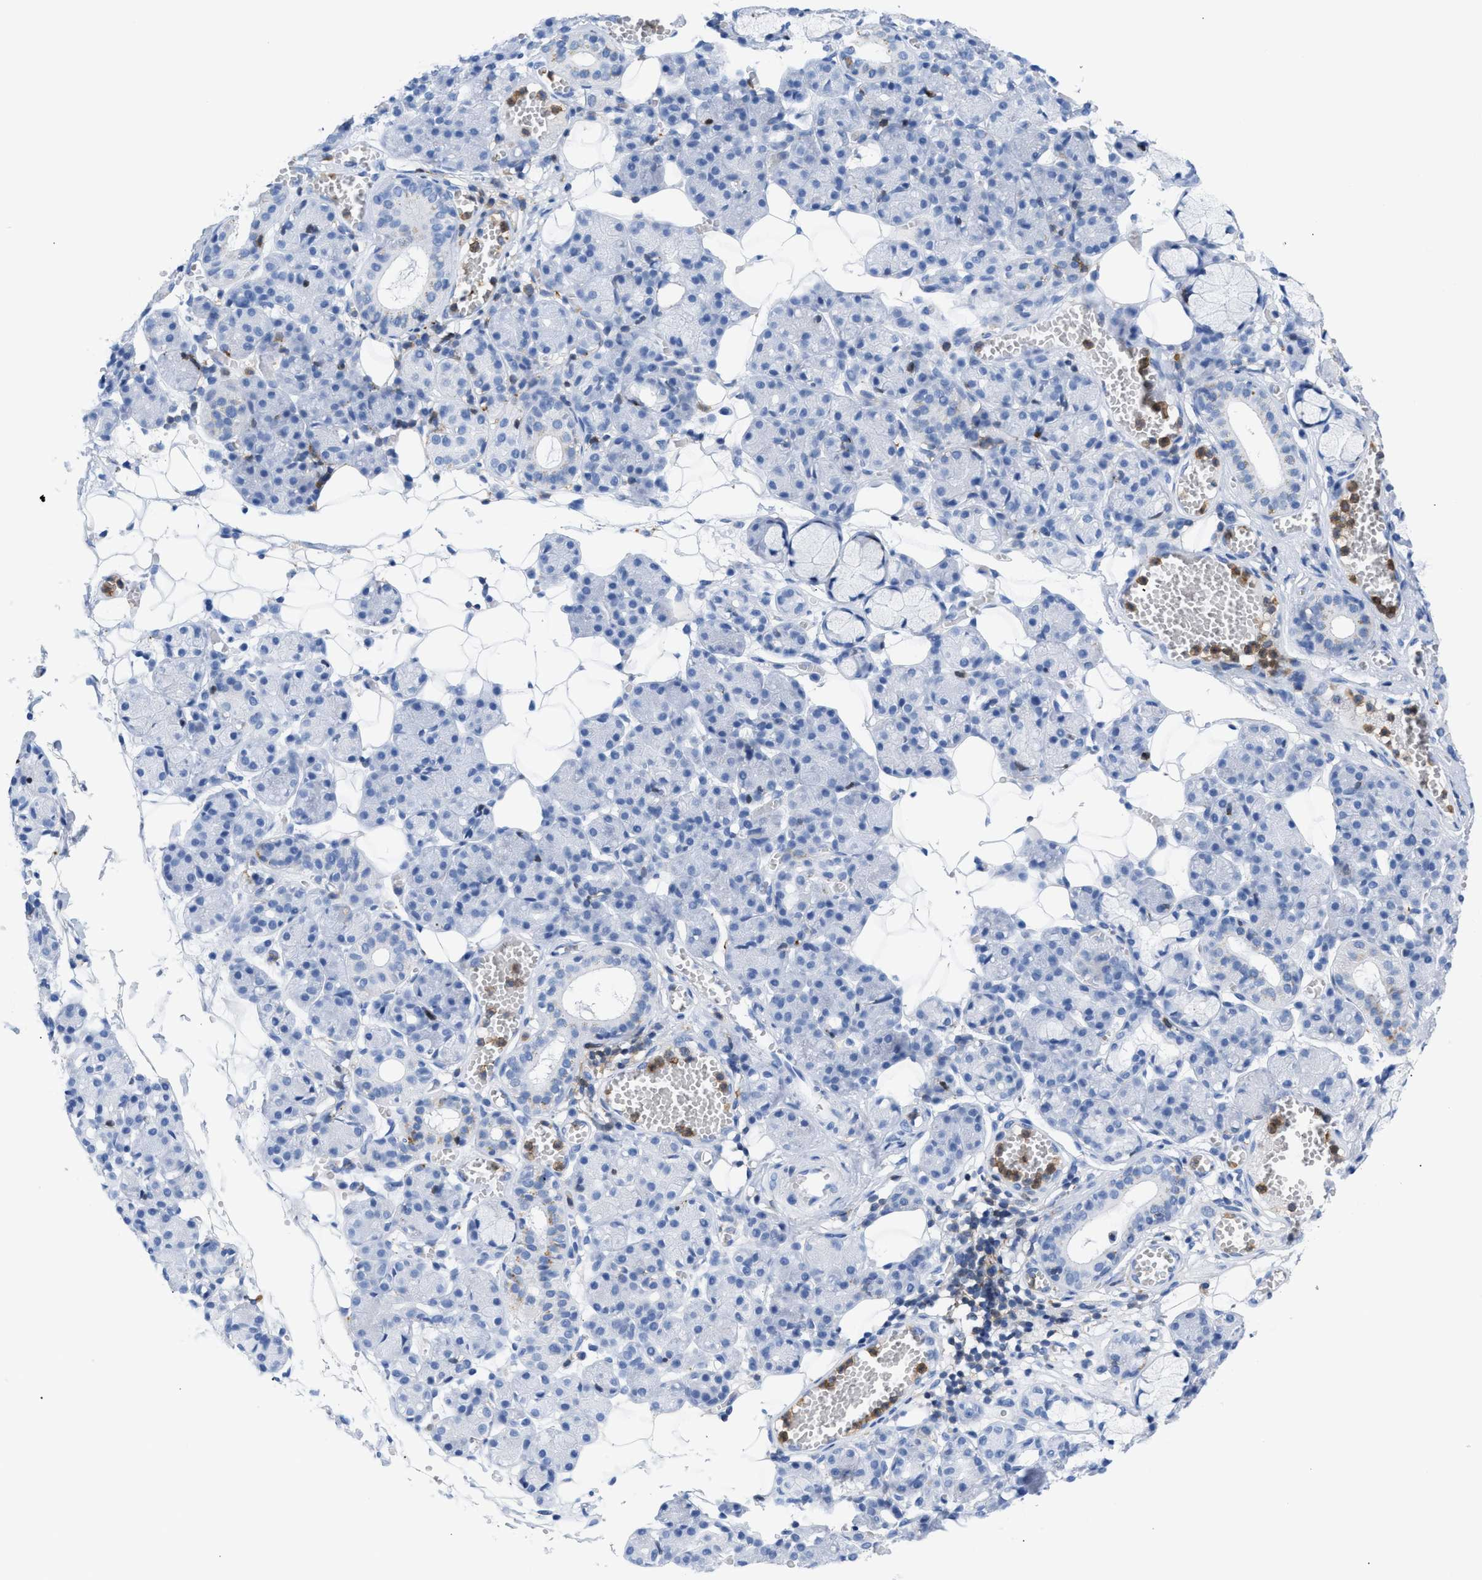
{"staining": {"intensity": "negative", "quantity": "none", "location": "none"}, "tissue": "salivary gland", "cell_type": "Glandular cells", "image_type": "normal", "snomed": [{"axis": "morphology", "description": "Normal tissue, NOS"}, {"axis": "topography", "description": "Salivary gland"}], "caption": "This is a photomicrograph of immunohistochemistry (IHC) staining of unremarkable salivary gland, which shows no staining in glandular cells. (DAB immunohistochemistry visualized using brightfield microscopy, high magnification).", "gene": "LCP1", "patient": {"sex": "male", "age": 63}}